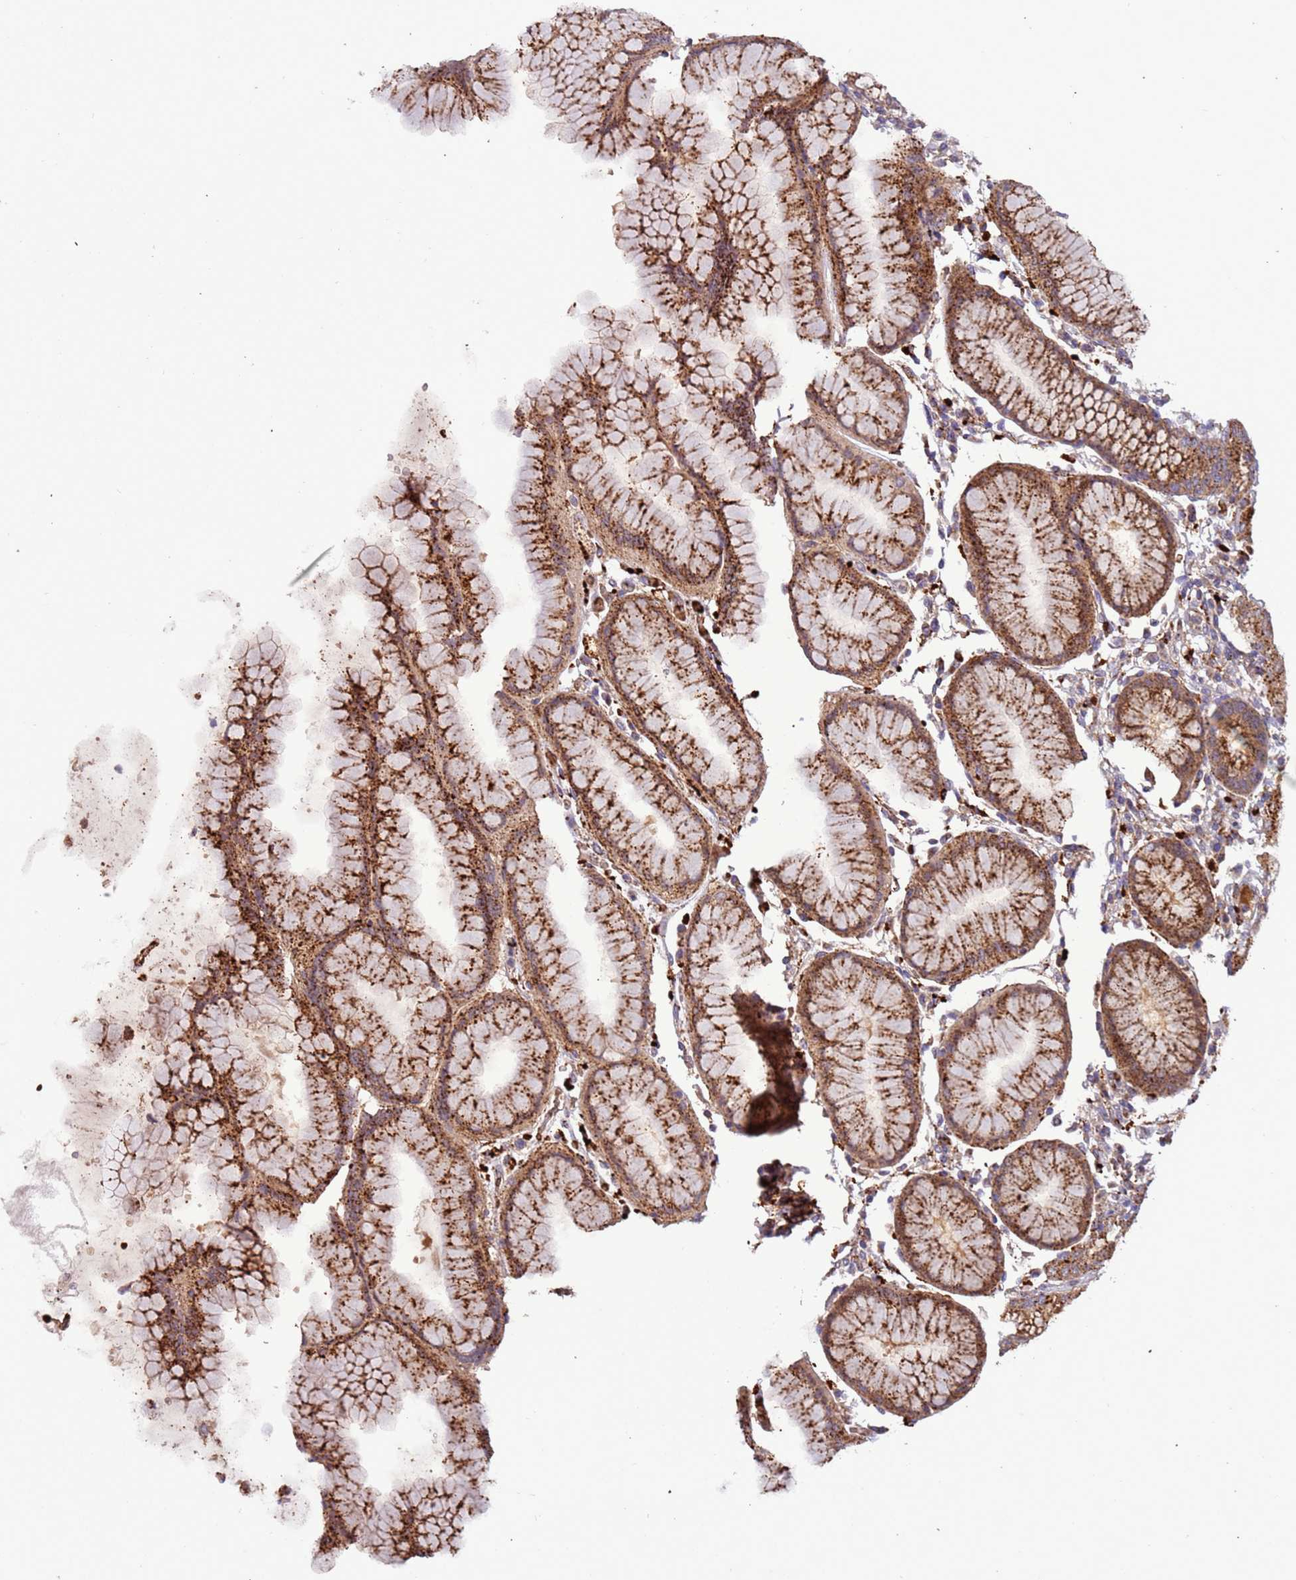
{"staining": {"intensity": "strong", "quantity": ">75%", "location": "cytoplasmic/membranous"}, "tissue": "stomach", "cell_type": "Glandular cells", "image_type": "normal", "snomed": [{"axis": "morphology", "description": "Normal tissue, NOS"}, {"axis": "topography", "description": "Stomach"}, {"axis": "topography", "description": "Stomach, lower"}], "caption": "A high amount of strong cytoplasmic/membranous staining is present in approximately >75% of glandular cells in normal stomach. Using DAB (brown) and hematoxylin (blue) stains, captured at high magnification using brightfield microscopy.", "gene": "VPS36", "patient": {"sex": "female", "age": 56}}